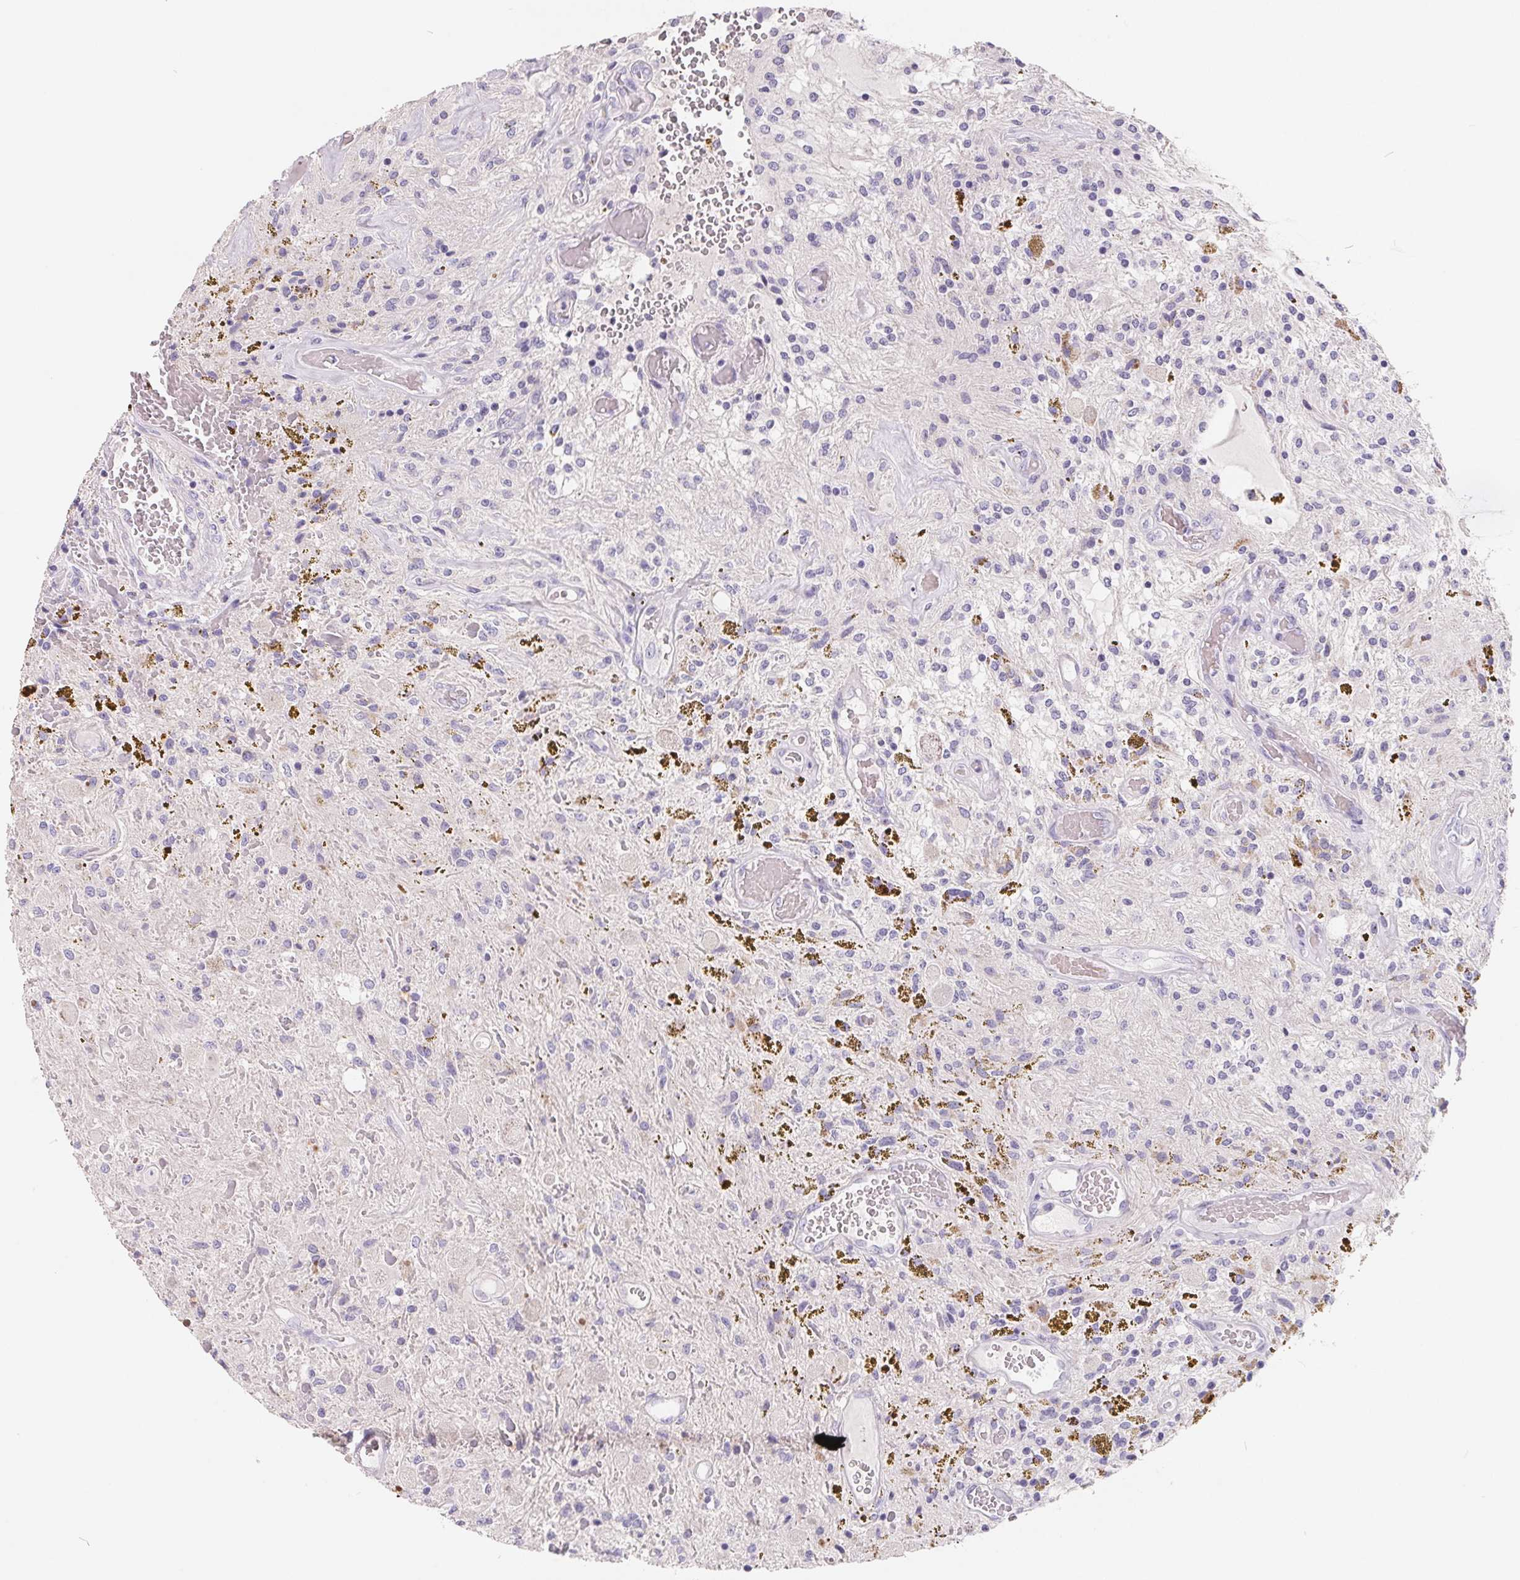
{"staining": {"intensity": "negative", "quantity": "none", "location": "none"}, "tissue": "glioma", "cell_type": "Tumor cells", "image_type": "cancer", "snomed": [{"axis": "morphology", "description": "Glioma, malignant, Low grade"}, {"axis": "topography", "description": "Cerebellum"}], "caption": "Immunohistochemistry photomicrograph of neoplastic tissue: malignant glioma (low-grade) stained with DAB displays no significant protein staining in tumor cells. (Stains: DAB (3,3'-diaminobenzidine) immunohistochemistry with hematoxylin counter stain, Microscopy: brightfield microscopy at high magnification).", "gene": "FDX1", "patient": {"sex": "female", "age": 14}}